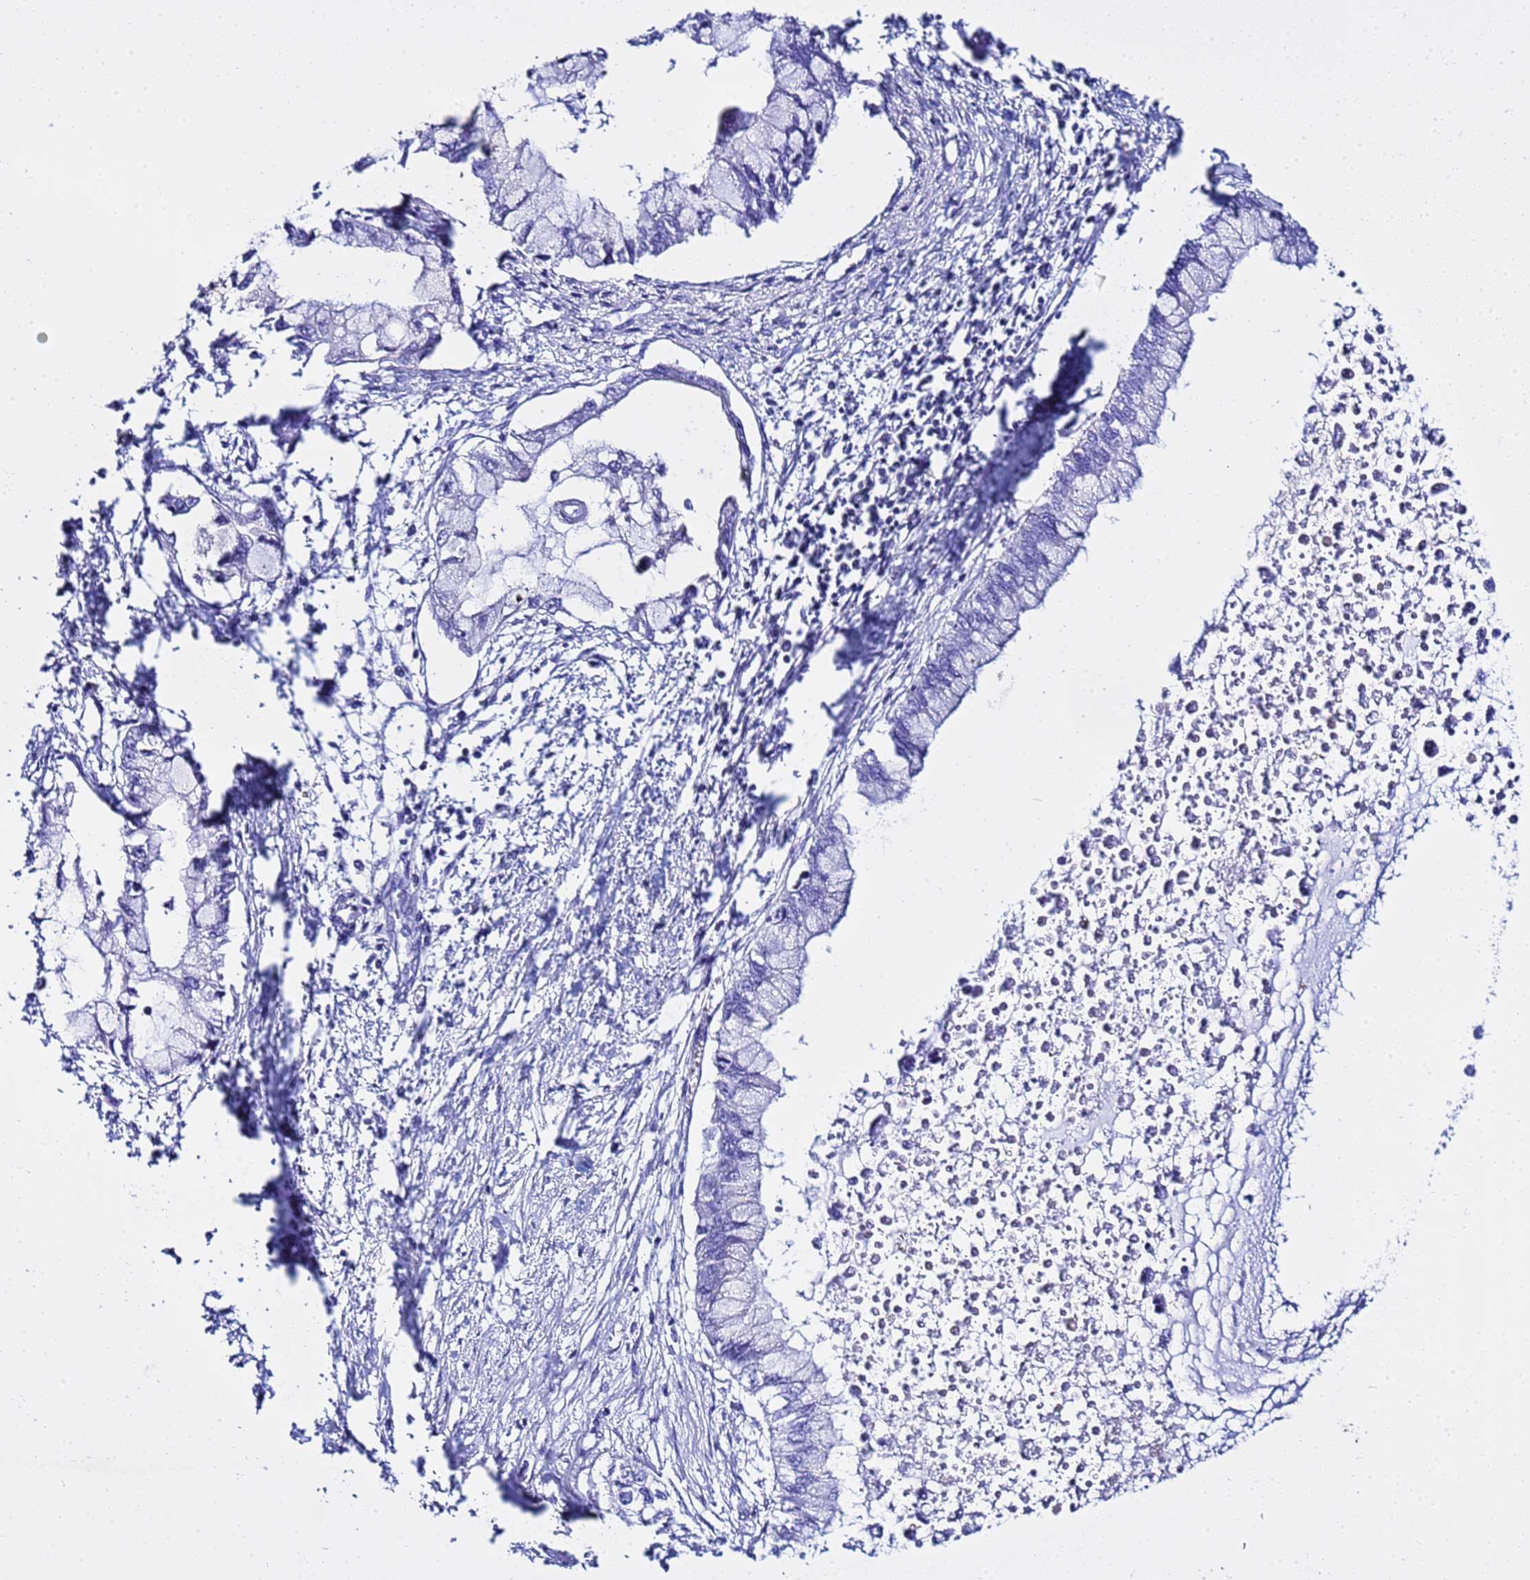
{"staining": {"intensity": "negative", "quantity": "none", "location": "none"}, "tissue": "pancreatic cancer", "cell_type": "Tumor cells", "image_type": "cancer", "snomed": [{"axis": "morphology", "description": "Adenocarcinoma, NOS"}, {"axis": "topography", "description": "Pancreas"}], "caption": "This micrograph is of pancreatic cancer (adenocarcinoma) stained with immunohistochemistry to label a protein in brown with the nuclei are counter-stained blue. There is no expression in tumor cells.", "gene": "USP18", "patient": {"sex": "male", "age": 48}}